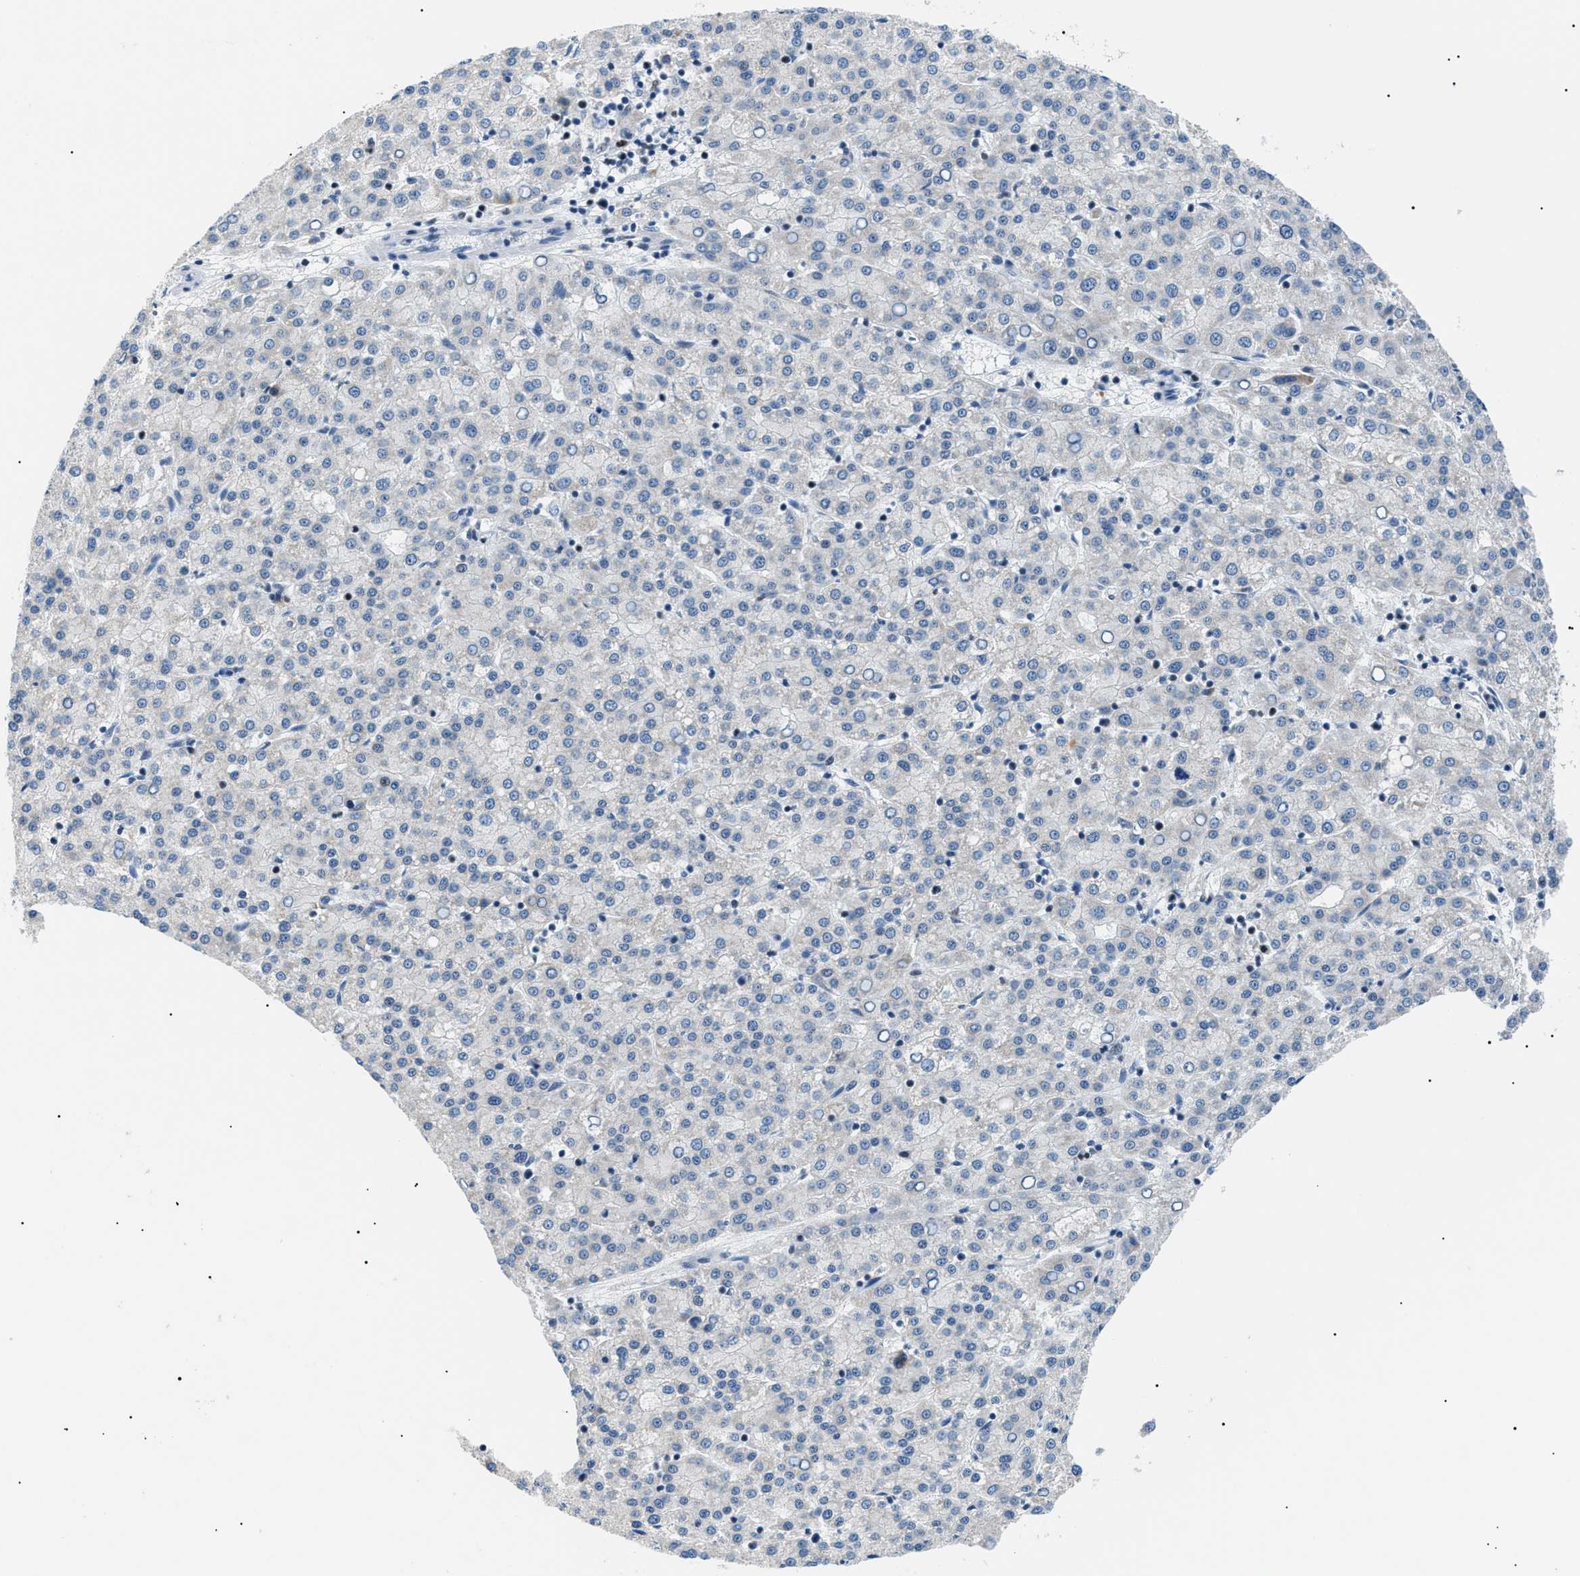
{"staining": {"intensity": "negative", "quantity": "none", "location": "none"}, "tissue": "liver cancer", "cell_type": "Tumor cells", "image_type": "cancer", "snomed": [{"axis": "morphology", "description": "Carcinoma, Hepatocellular, NOS"}, {"axis": "topography", "description": "Liver"}], "caption": "Immunohistochemistry of human hepatocellular carcinoma (liver) shows no staining in tumor cells. Brightfield microscopy of immunohistochemistry stained with DAB (brown) and hematoxylin (blue), captured at high magnification.", "gene": "SMARCC1", "patient": {"sex": "female", "age": 58}}